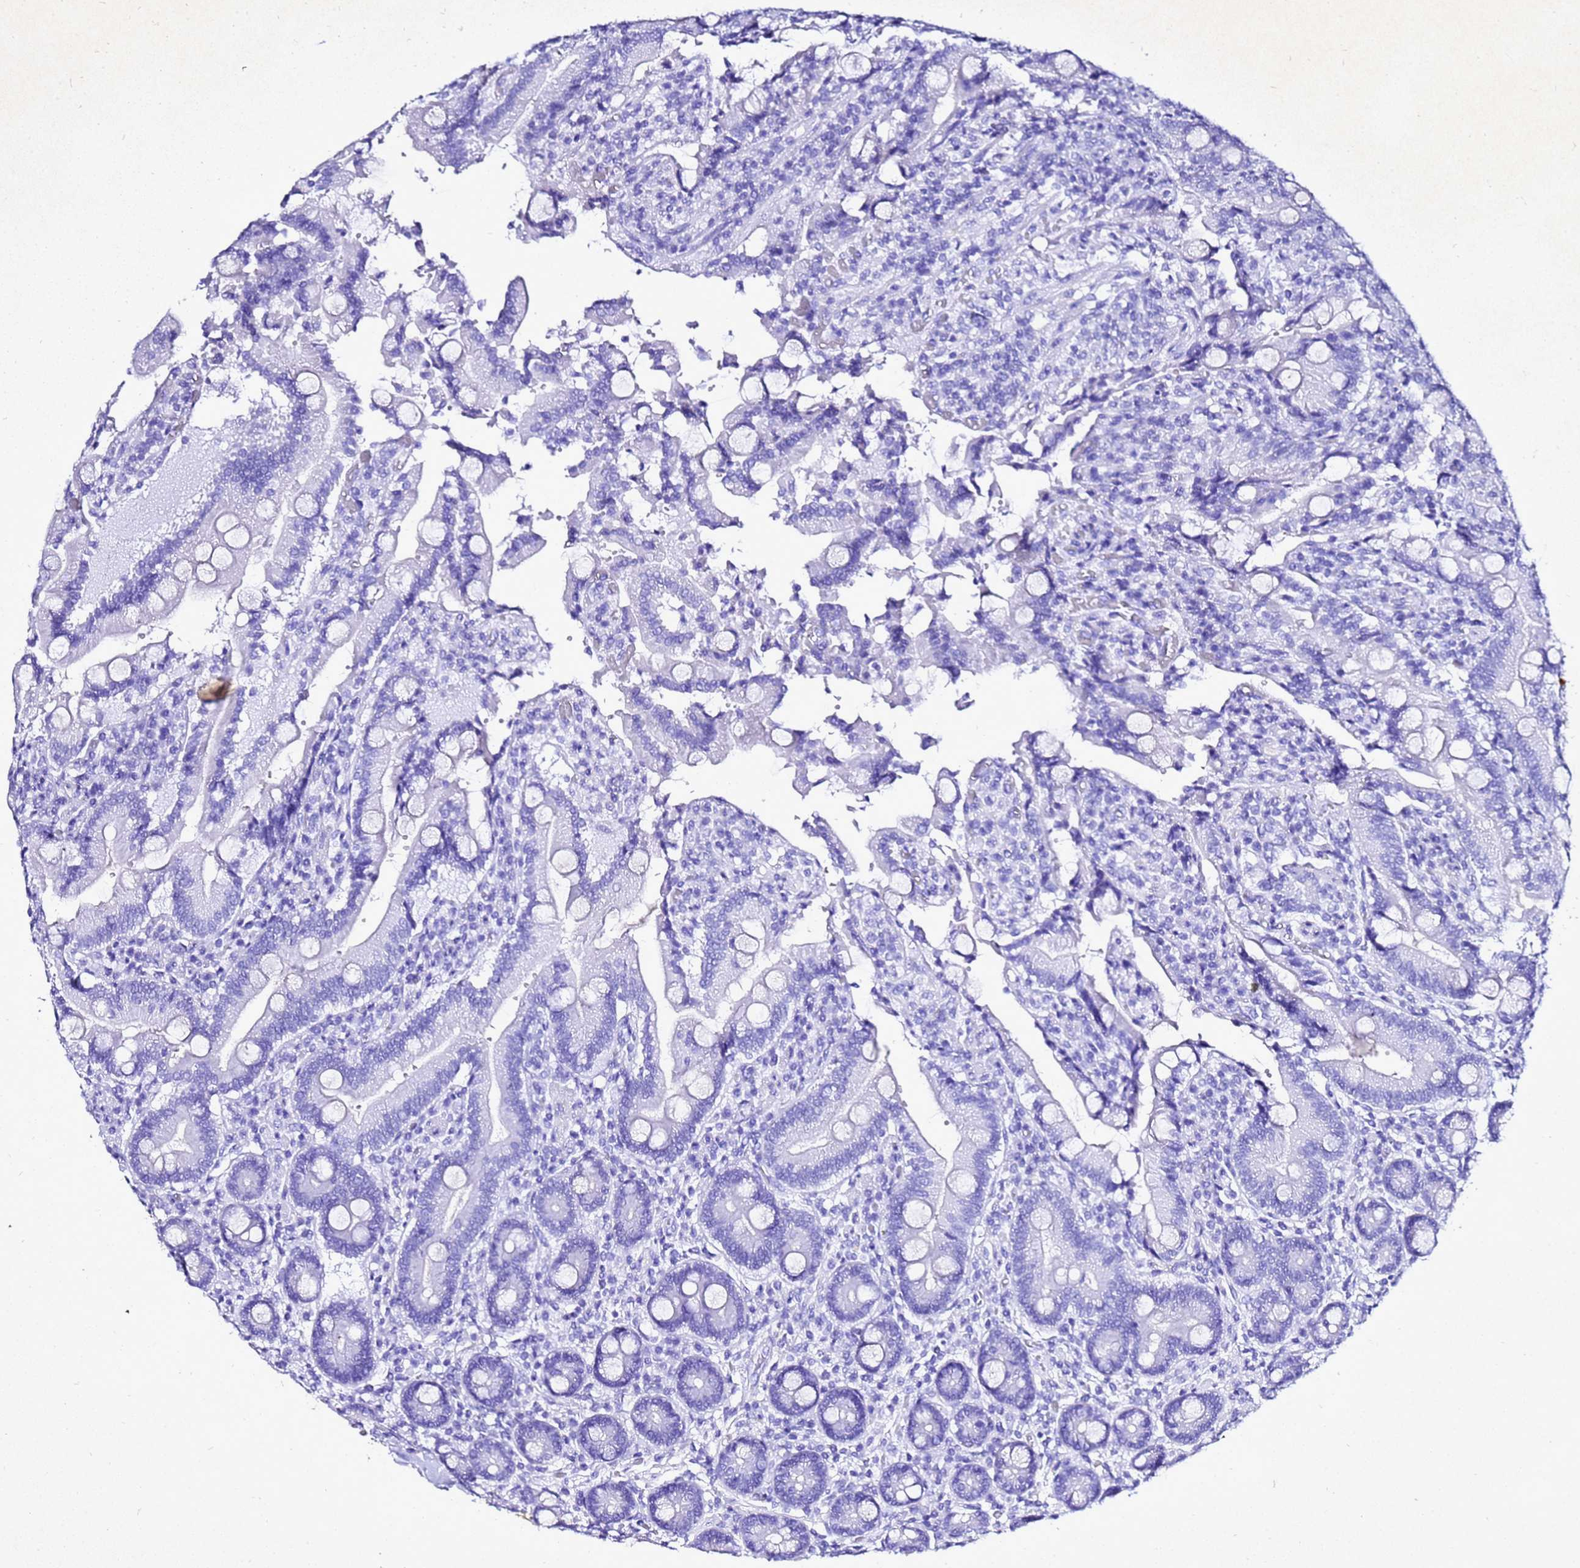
{"staining": {"intensity": "negative", "quantity": "none", "location": "none"}, "tissue": "duodenum", "cell_type": "Glandular cells", "image_type": "normal", "snomed": [{"axis": "morphology", "description": "Normal tissue, NOS"}, {"axis": "topography", "description": "Duodenum"}], "caption": "This is an immunohistochemistry (IHC) image of benign human duodenum. There is no staining in glandular cells.", "gene": "LIPF", "patient": {"sex": "female", "age": 62}}